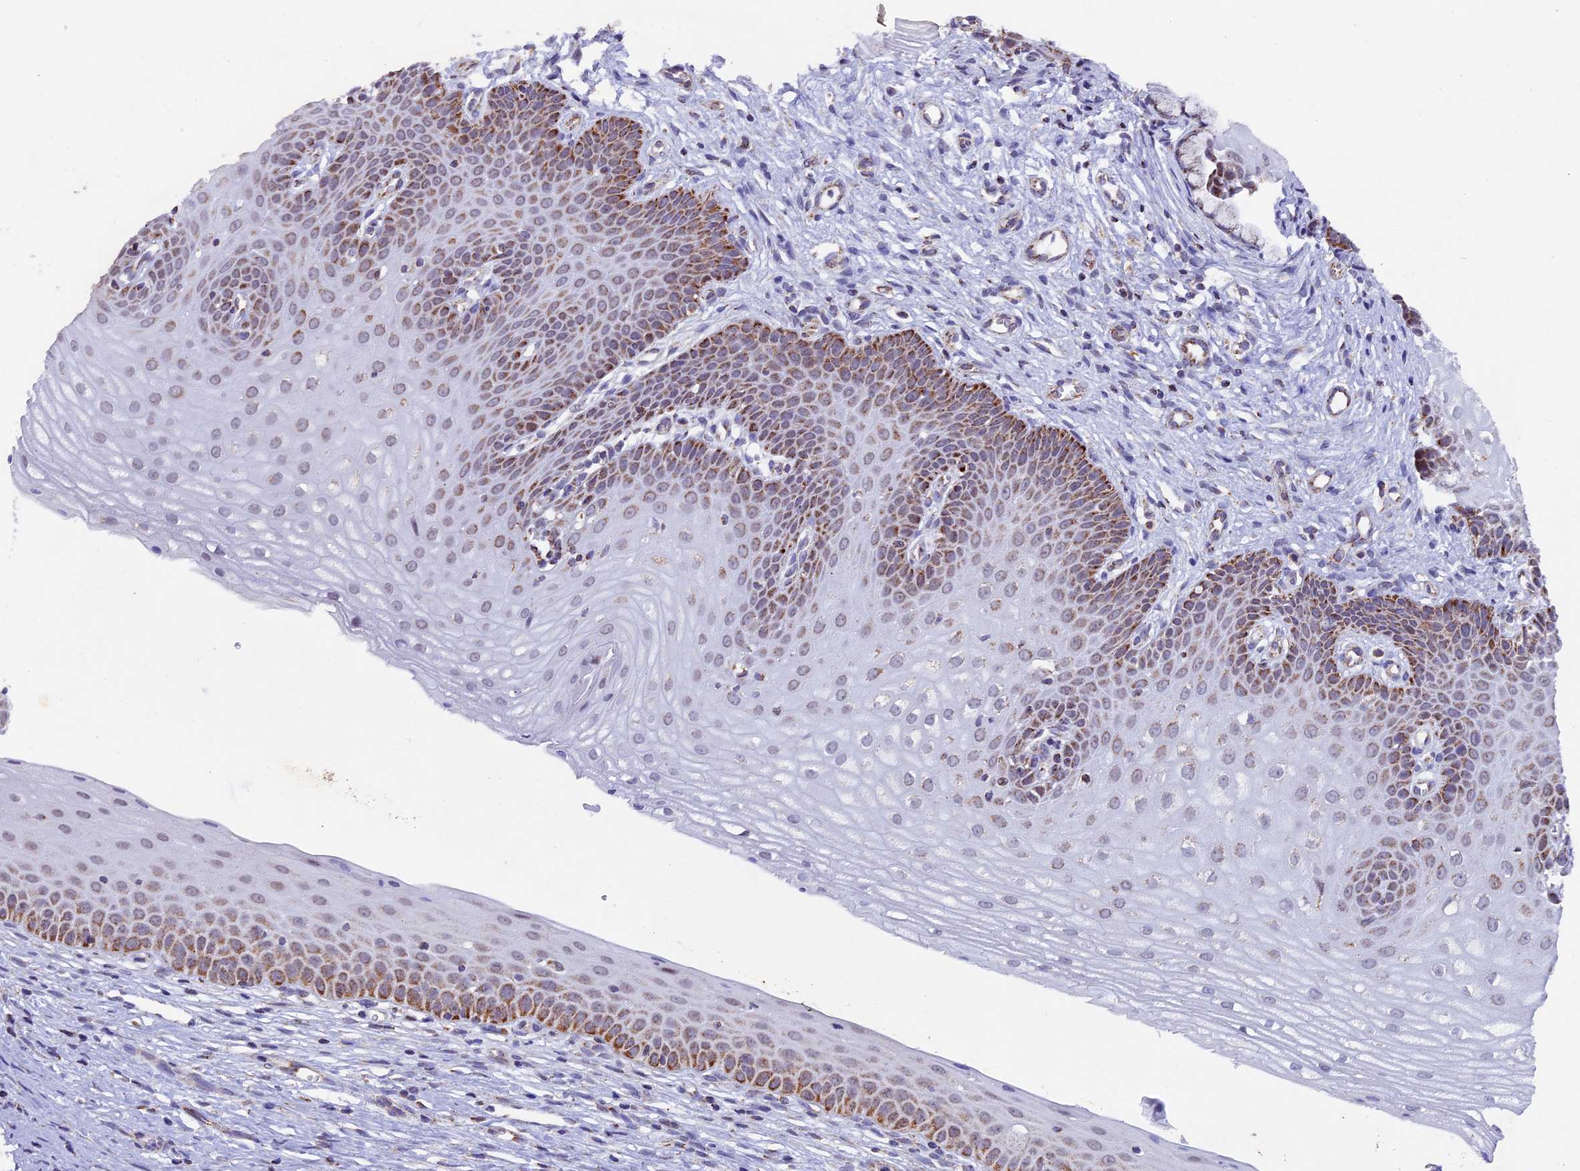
{"staining": {"intensity": "weak", "quantity": "<25%", "location": "cytoplasmic/membranous"}, "tissue": "cervix", "cell_type": "Glandular cells", "image_type": "normal", "snomed": [{"axis": "morphology", "description": "Normal tissue, NOS"}, {"axis": "topography", "description": "Cervix"}], "caption": "Immunohistochemistry (IHC) photomicrograph of benign cervix: cervix stained with DAB (3,3'-diaminobenzidine) exhibits no significant protein expression in glandular cells. (DAB (3,3'-diaminobenzidine) immunohistochemistry (IHC) with hematoxylin counter stain).", "gene": "TFAM", "patient": {"sex": "female", "age": 36}}